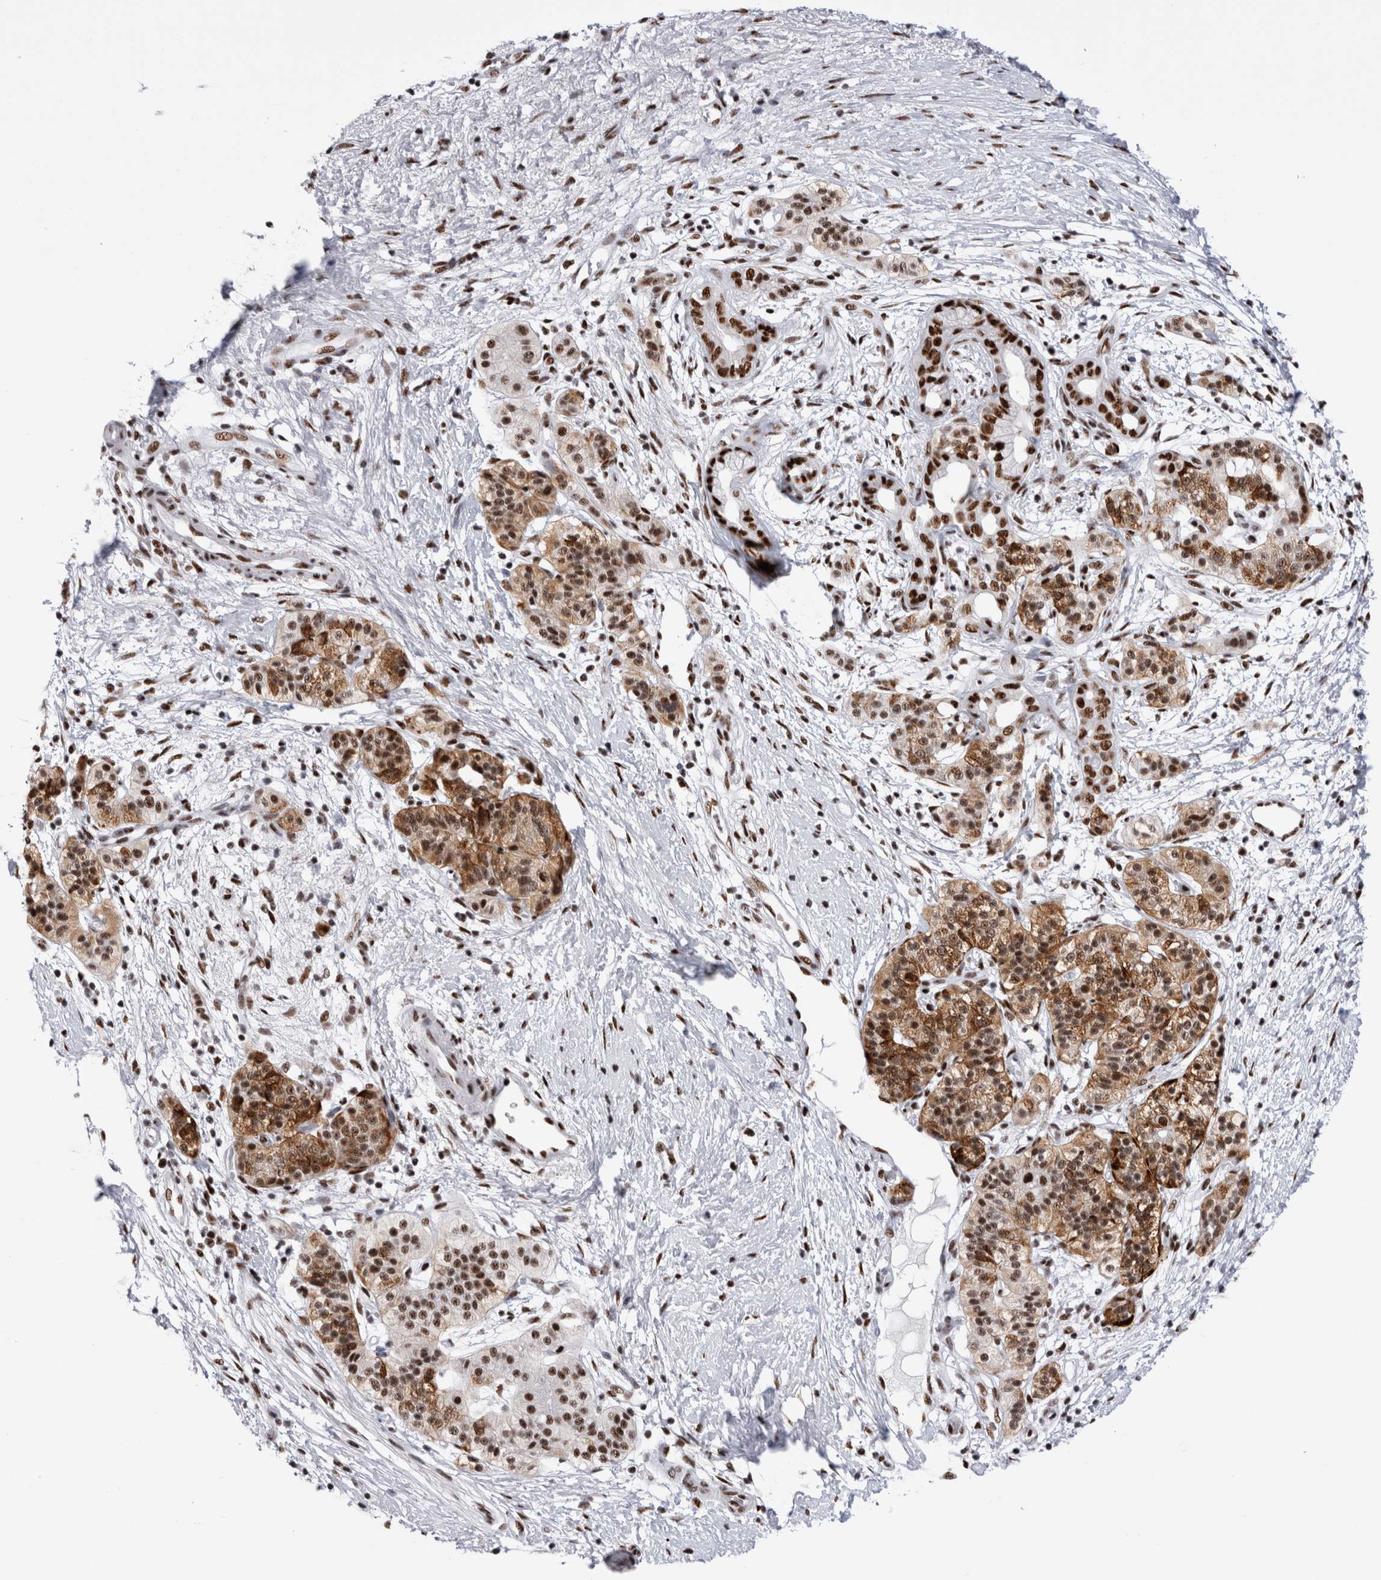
{"staining": {"intensity": "strong", "quantity": ">75%", "location": "nuclear"}, "tissue": "pancreatic cancer", "cell_type": "Tumor cells", "image_type": "cancer", "snomed": [{"axis": "morphology", "description": "Adenocarcinoma, NOS"}, {"axis": "topography", "description": "Pancreas"}], "caption": "Immunohistochemical staining of adenocarcinoma (pancreatic) reveals high levels of strong nuclear protein staining in approximately >75% of tumor cells. (IHC, brightfield microscopy, high magnification).", "gene": "RBM6", "patient": {"sex": "male", "age": 50}}